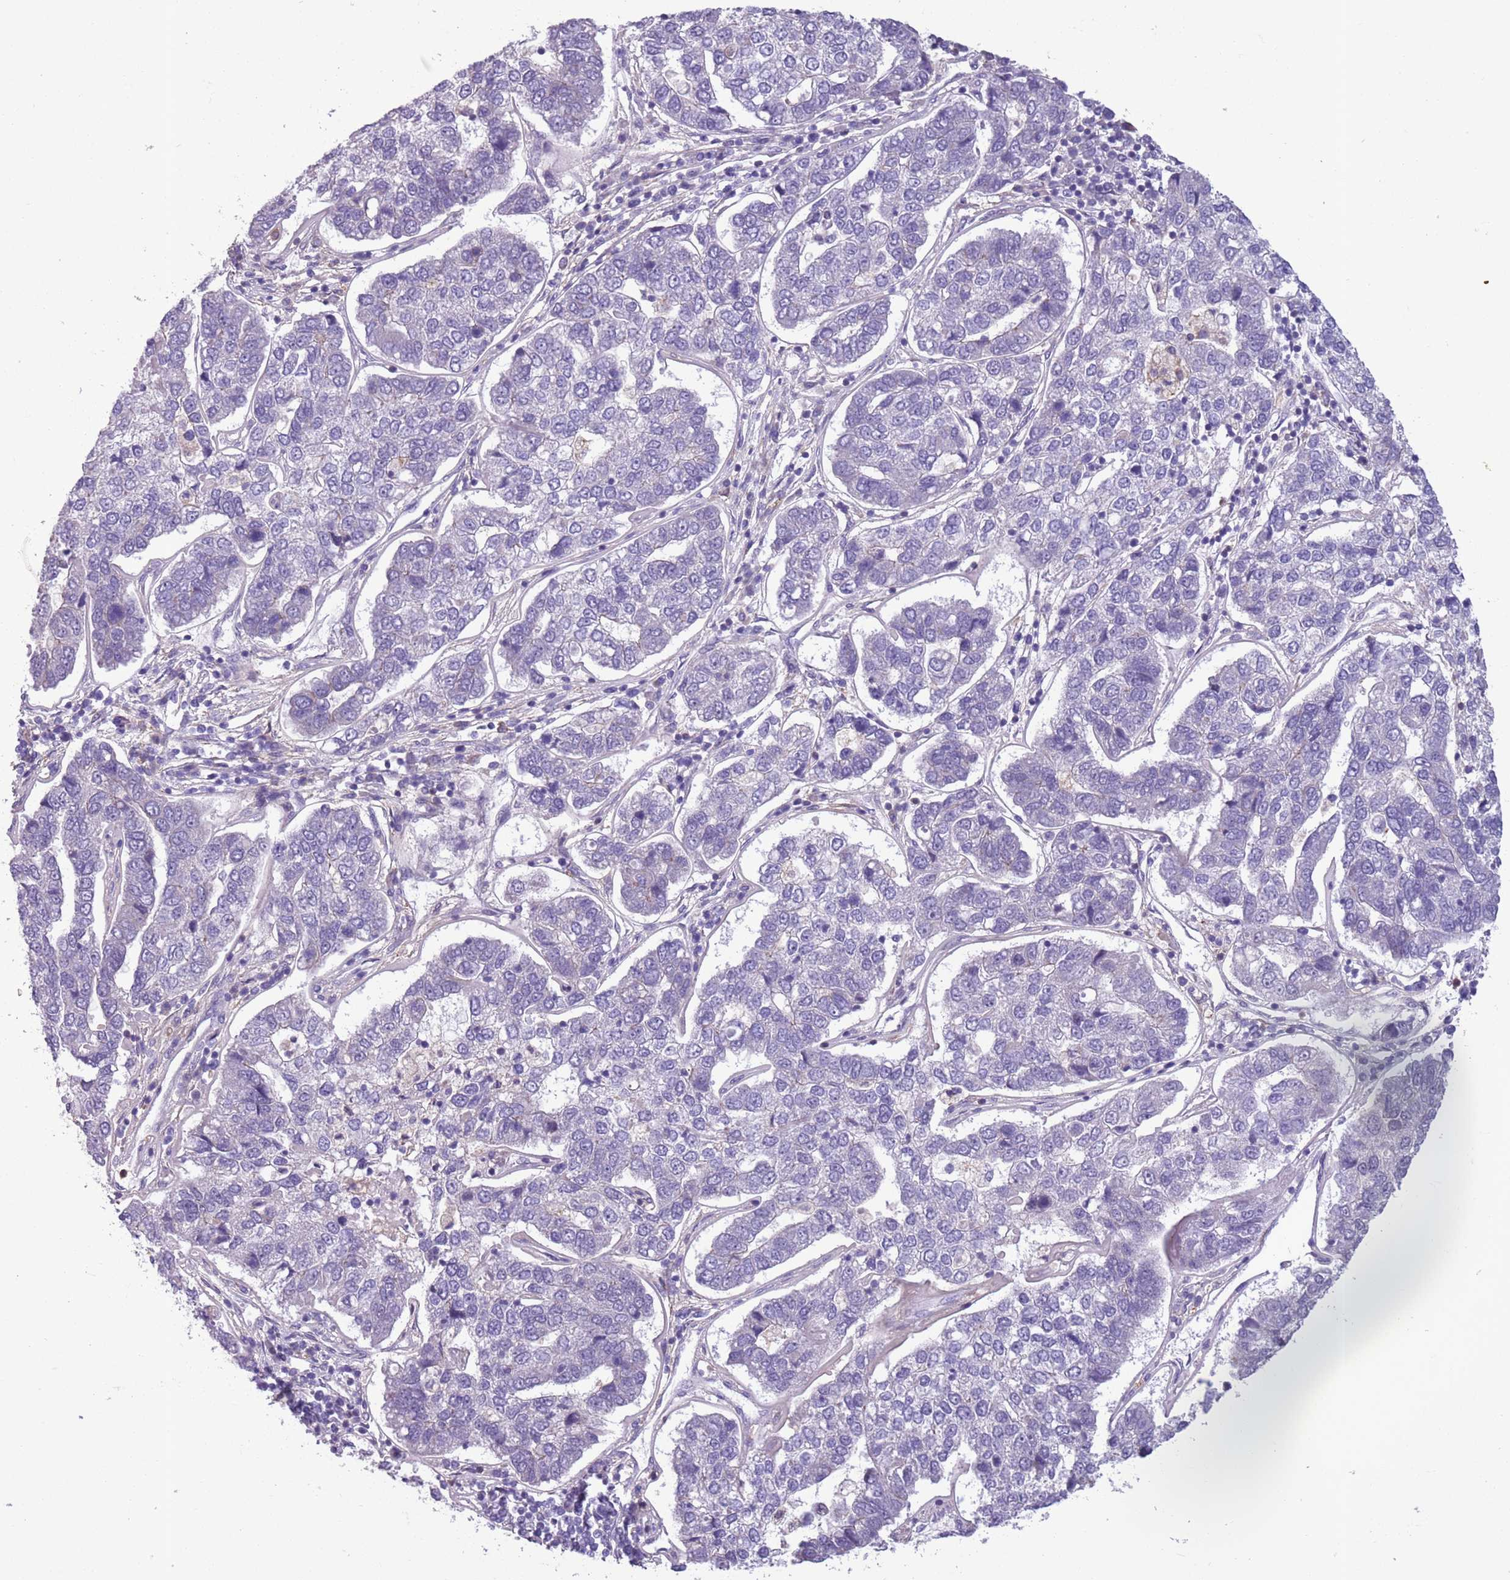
{"staining": {"intensity": "negative", "quantity": "none", "location": "none"}, "tissue": "pancreatic cancer", "cell_type": "Tumor cells", "image_type": "cancer", "snomed": [{"axis": "morphology", "description": "Adenocarcinoma, NOS"}, {"axis": "topography", "description": "Pancreas"}], "caption": "This is an immunohistochemistry image of human adenocarcinoma (pancreatic). There is no staining in tumor cells.", "gene": "JAML", "patient": {"sex": "female", "age": 61}}